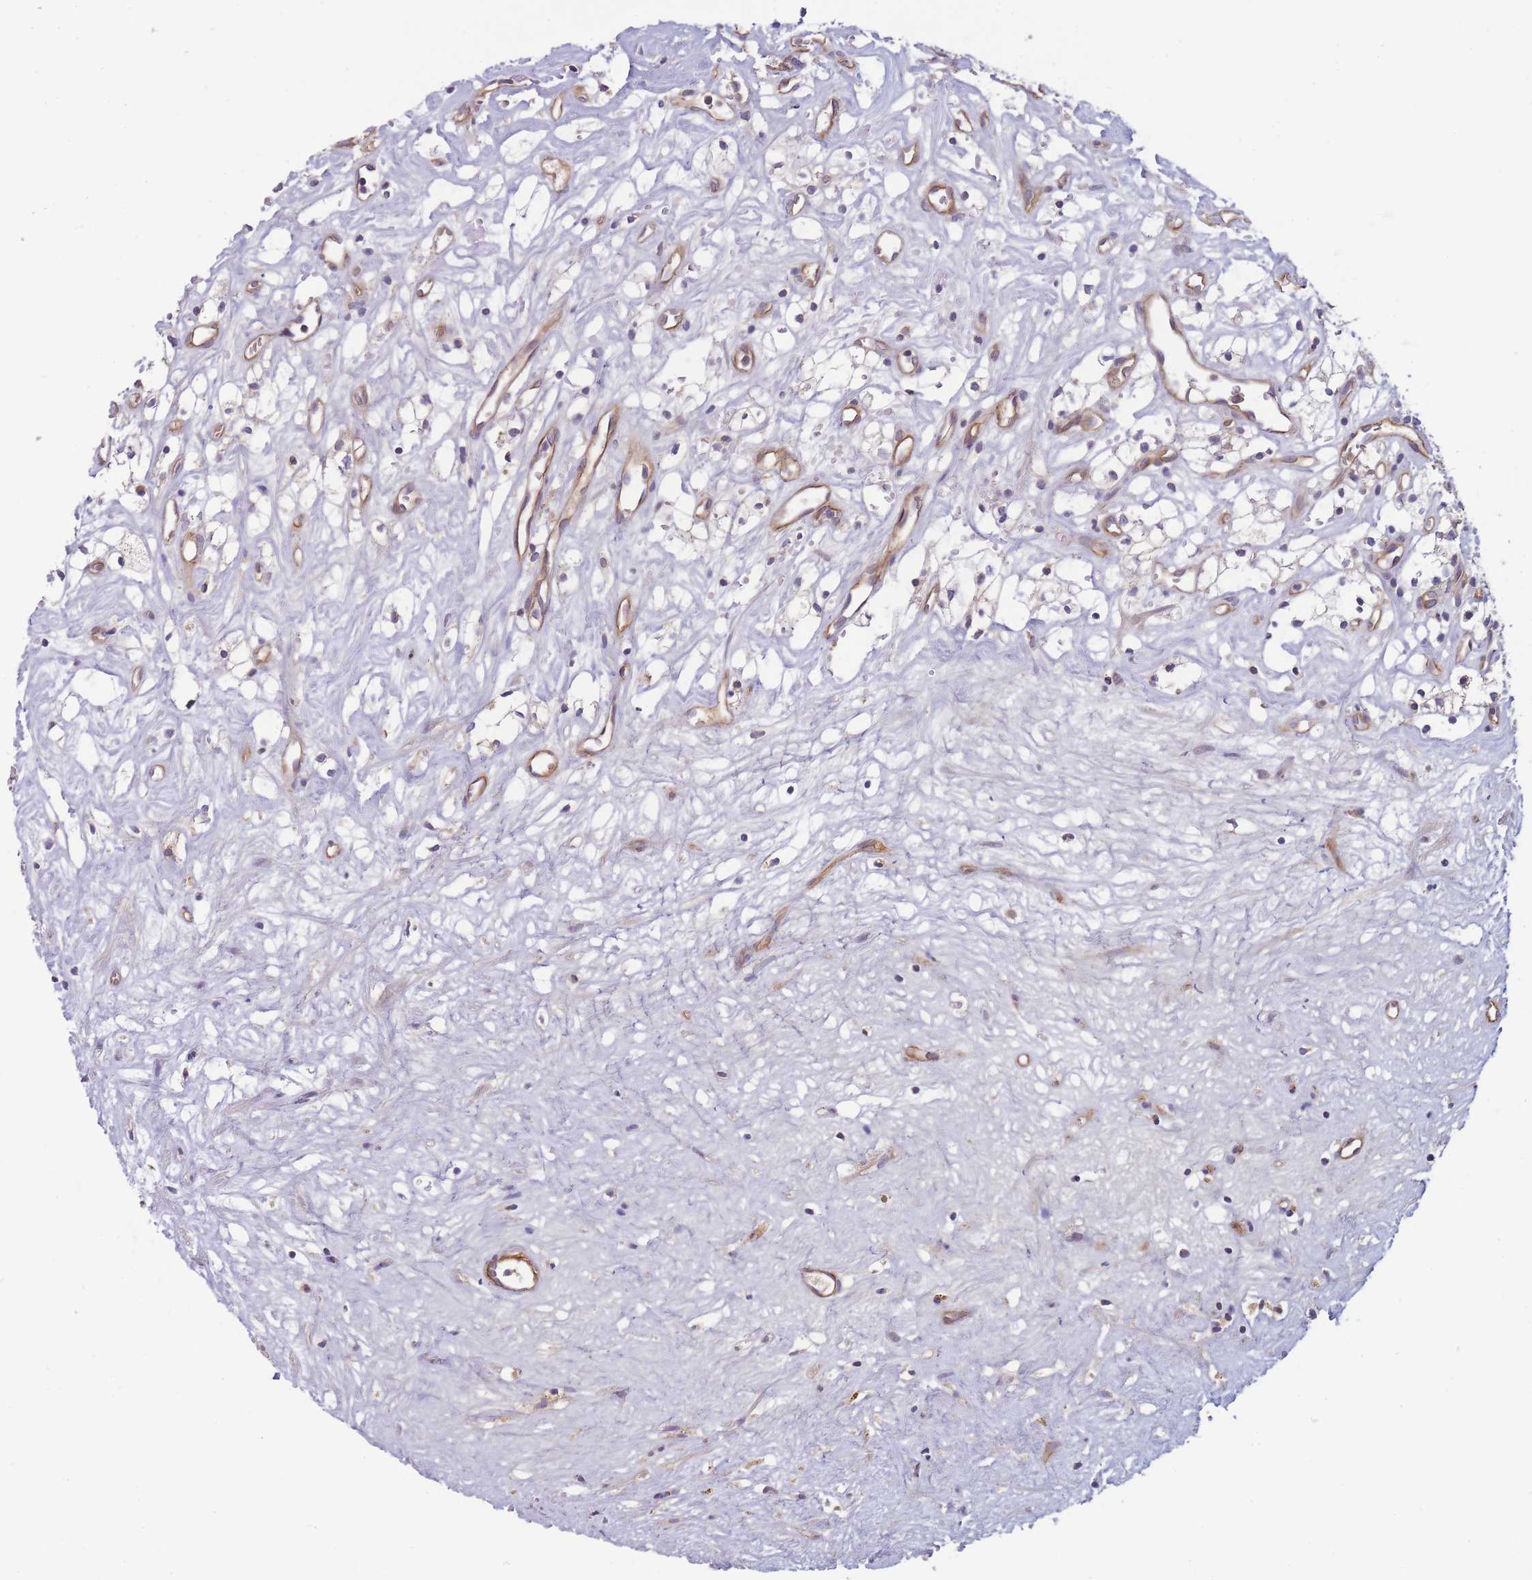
{"staining": {"intensity": "negative", "quantity": "none", "location": "none"}, "tissue": "renal cancer", "cell_type": "Tumor cells", "image_type": "cancer", "snomed": [{"axis": "morphology", "description": "Adenocarcinoma, NOS"}, {"axis": "topography", "description": "Kidney"}], "caption": "Immunohistochemical staining of human renal cancer (adenocarcinoma) demonstrates no significant expression in tumor cells.", "gene": "NDUFAF5", "patient": {"sex": "male", "age": 59}}